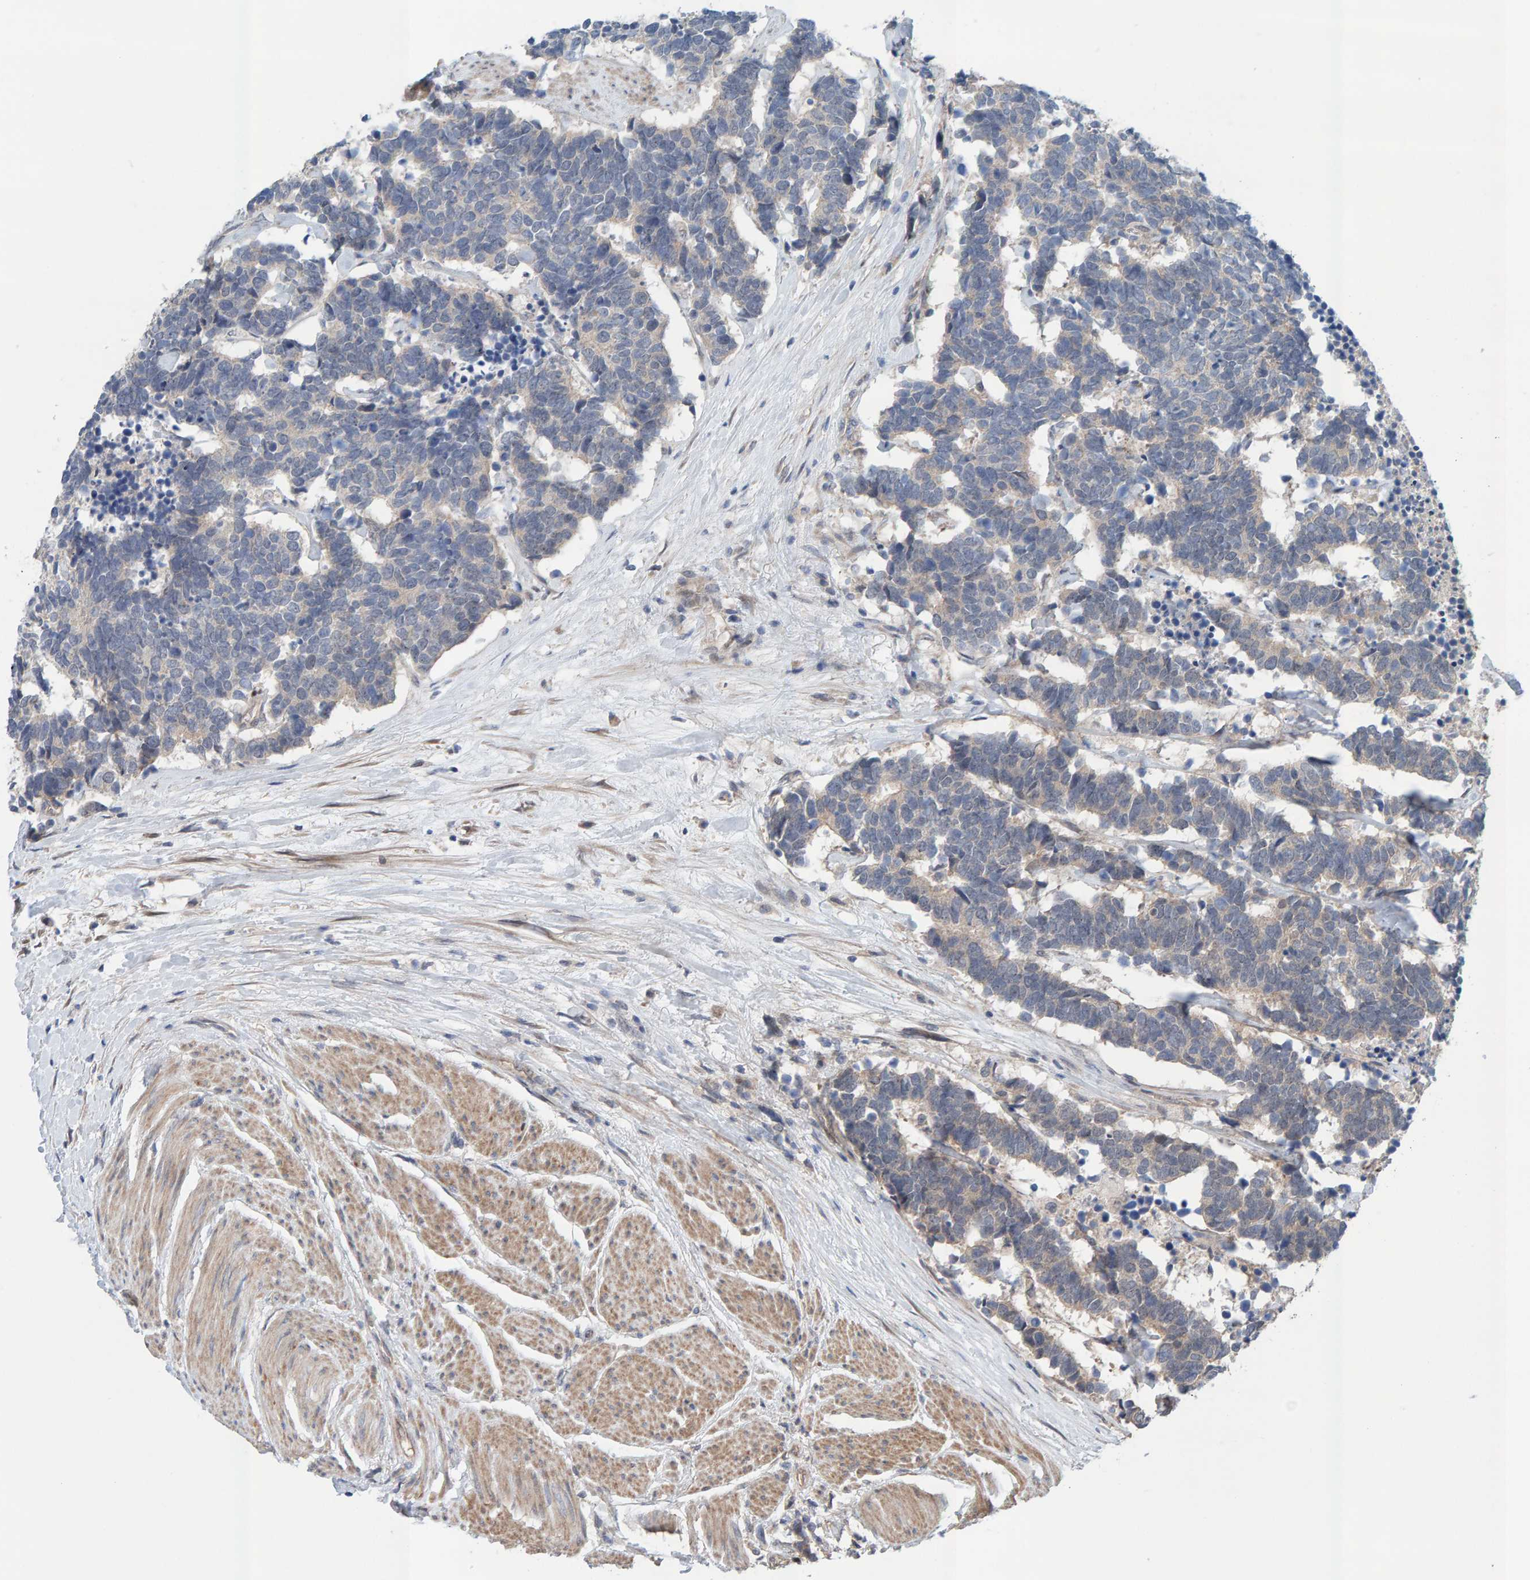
{"staining": {"intensity": "weak", "quantity": "<25%", "location": "cytoplasmic/membranous"}, "tissue": "carcinoid", "cell_type": "Tumor cells", "image_type": "cancer", "snomed": [{"axis": "morphology", "description": "Carcinoma, NOS"}, {"axis": "morphology", "description": "Carcinoid, malignant, NOS"}, {"axis": "topography", "description": "Urinary bladder"}], "caption": "Human carcinoid stained for a protein using immunohistochemistry (IHC) displays no expression in tumor cells.", "gene": "LRSAM1", "patient": {"sex": "male", "age": 57}}